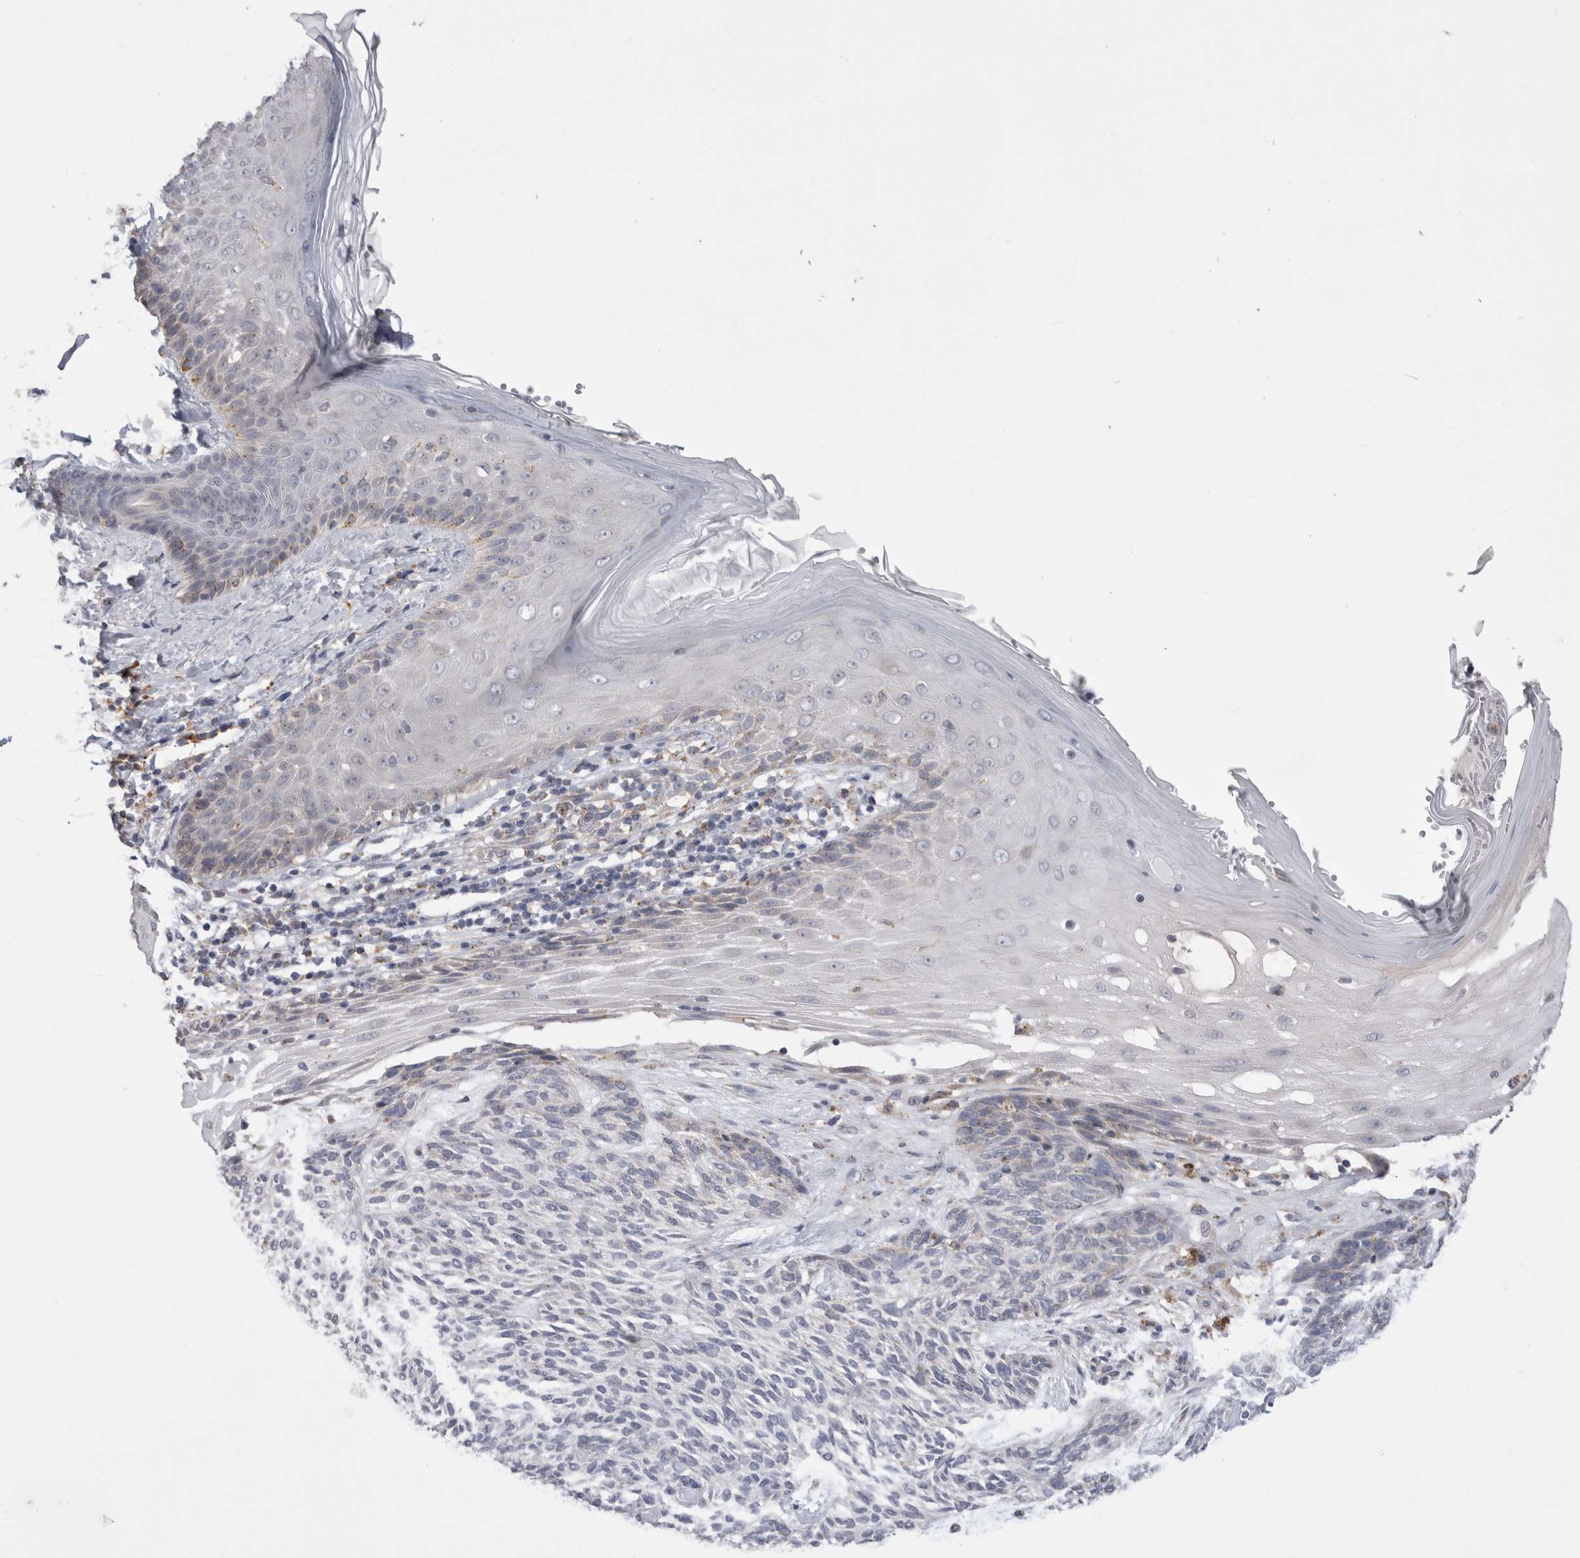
{"staining": {"intensity": "negative", "quantity": "none", "location": "none"}, "tissue": "skin cancer", "cell_type": "Tumor cells", "image_type": "cancer", "snomed": [{"axis": "morphology", "description": "Basal cell carcinoma"}, {"axis": "topography", "description": "Skin"}], "caption": "Tumor cells show no significant protein positivity in skin cancer (basal cell carcinoma).", "gene": "ZNF341", "patient": {"sex": "male", "age": 55}}